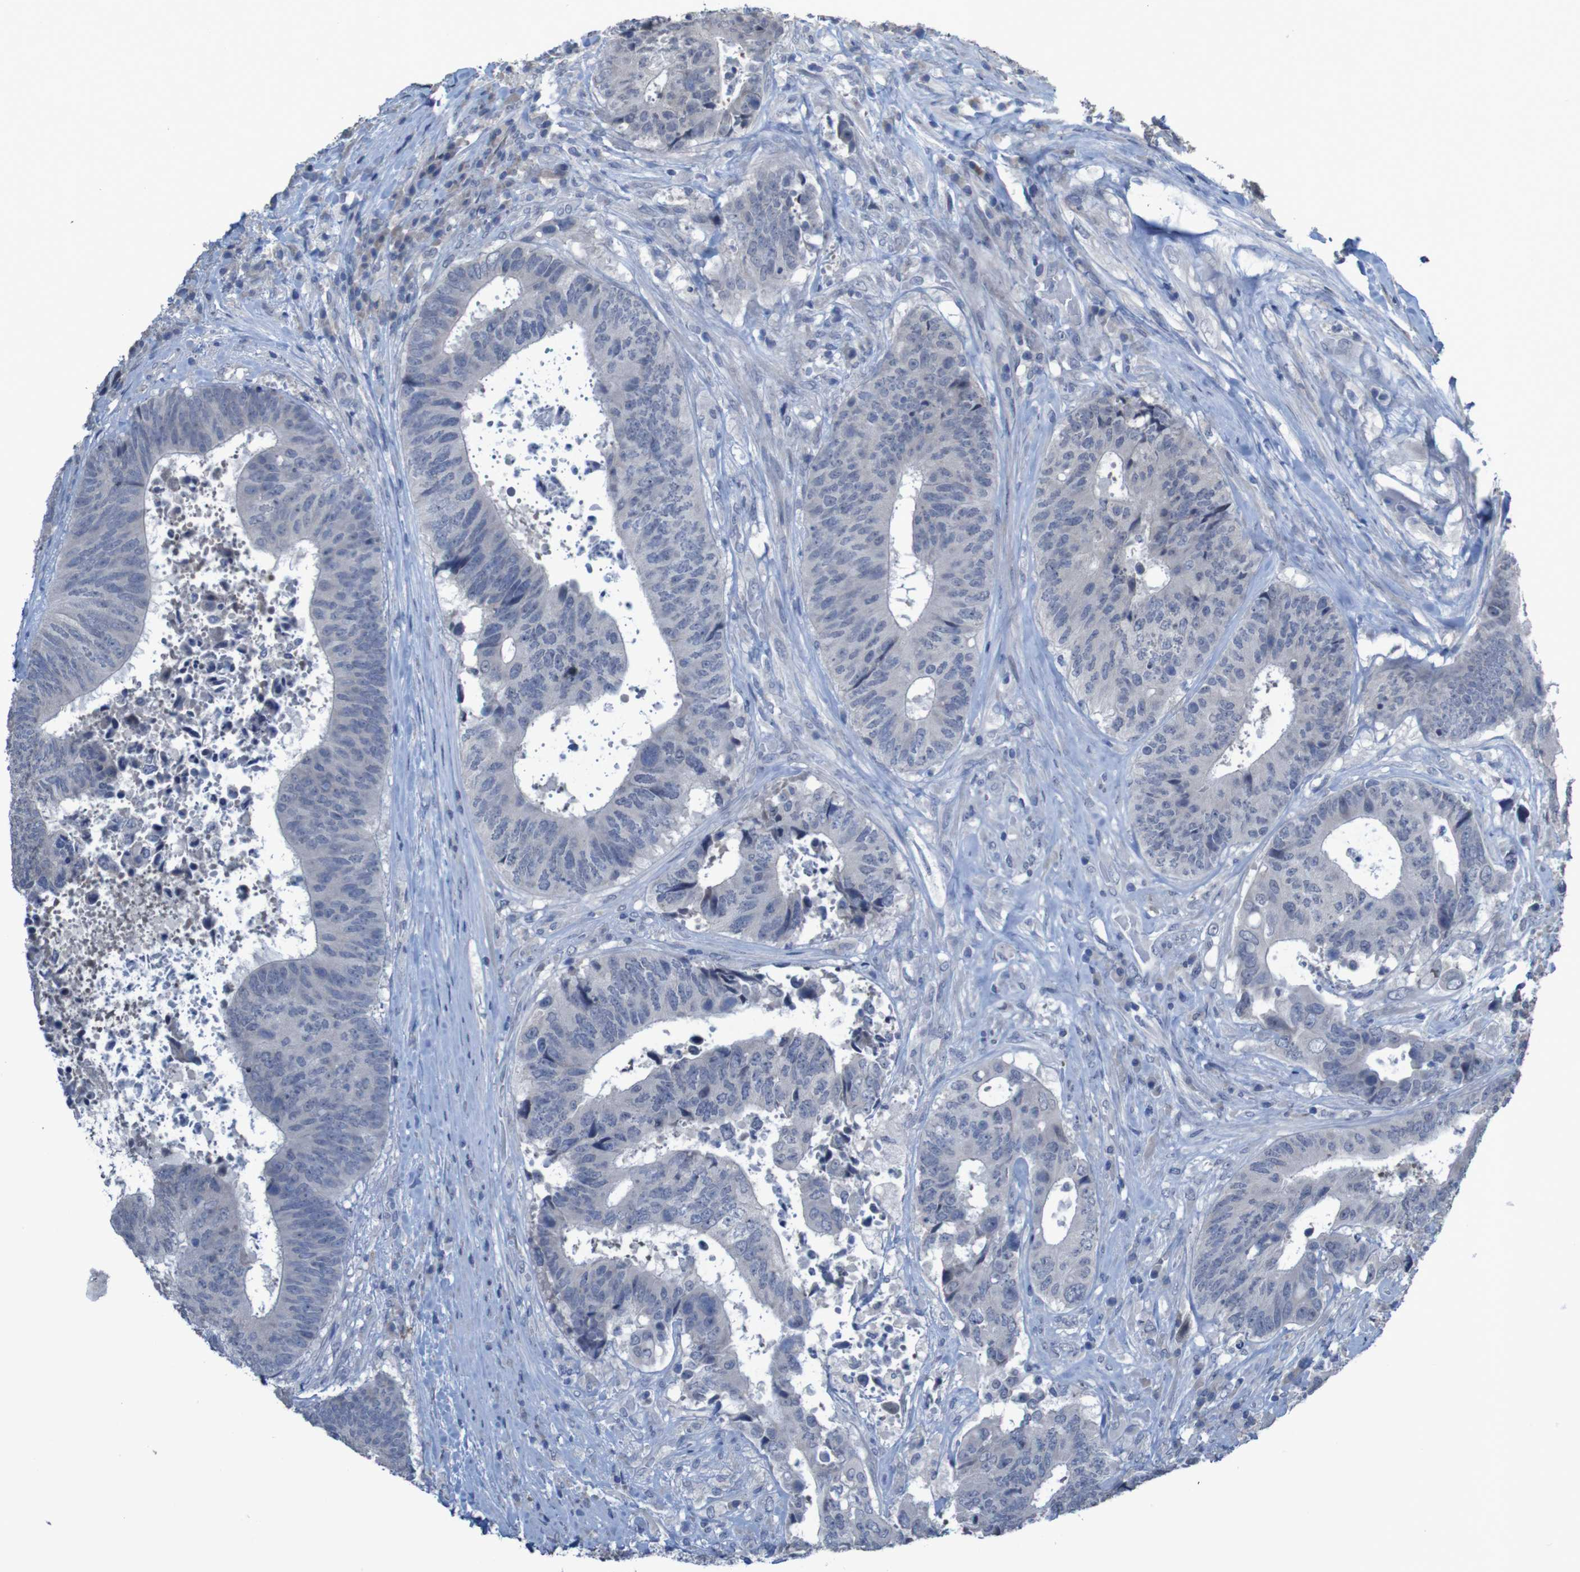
{"staining": {"intensity": "negative", "quantity": "none", "location": "none"}, "tissue": "colorectal cancer", "cell_type": "Tumor cells", "image_type": "cancer", "snomed": [{"axis": "morphology", "description": "Adenocarcinoma, NOS"}, {"axis": "topography", "description": "Rectum"}], "caption": "The IHC histopathology image has no significant positivity in tumor cells of colorectal cancer (adenocarcinoma) tissue. (Stains: DAB immunohistochemistry (IHC) with hematoxylin counter stain, Microscopy: brightfield microscopy at high magnification).", "gene": "CLDN18", "patient": {"sex": "male", "age": 72}}